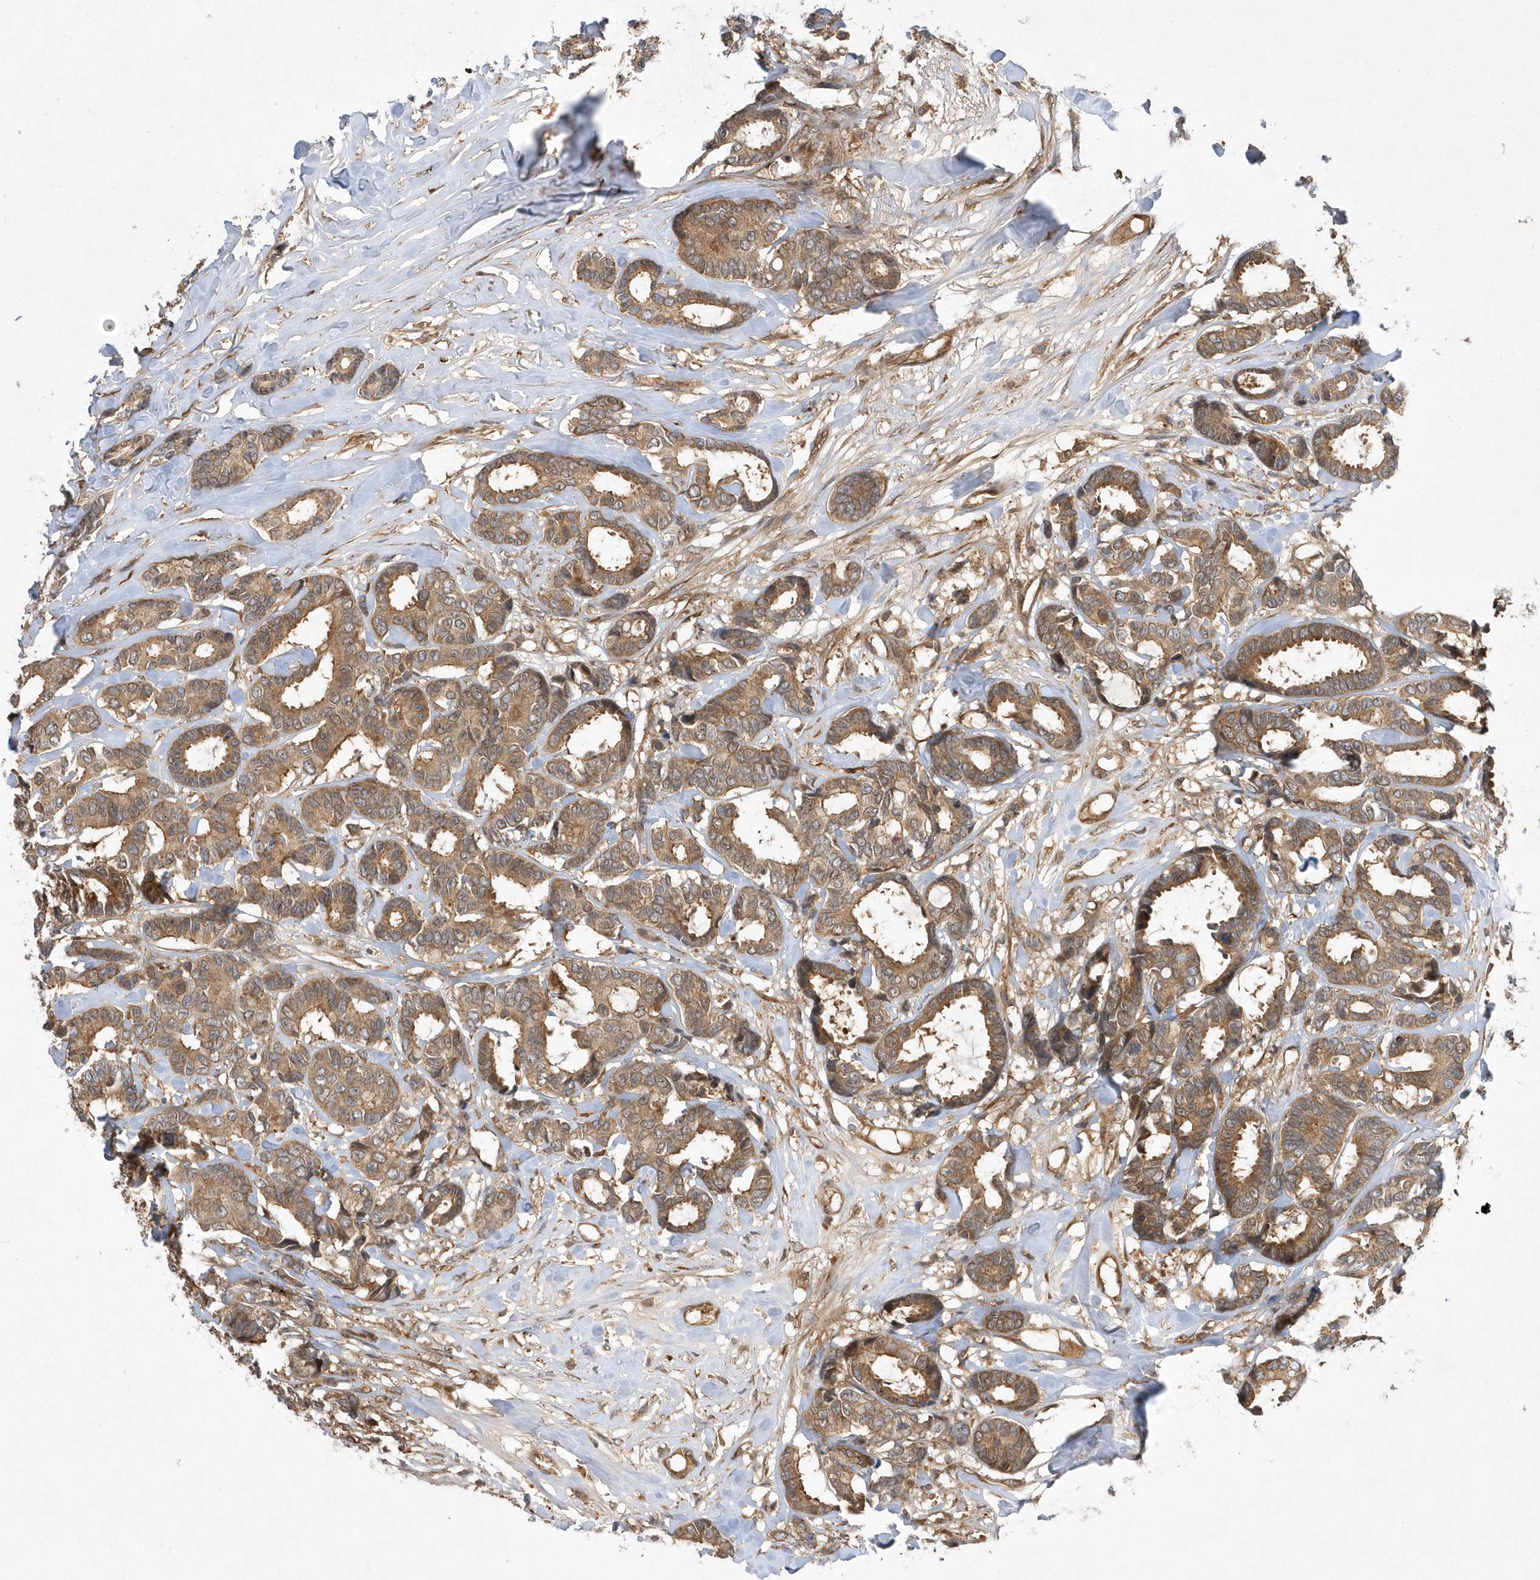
{"staining": {"intensity": "moderate", "quantity": ">75%", "location": "cytoplasmic/membranous"}, "tissue": "breast cancer", "cell_type": "Tumor cells", "image_type": "cancer", "snomed": [{"axis": "morphology", "description": "Duct carcinoma"}, {"axis": "topography", "description": "Breast"}], "caption": "Immunohistochemical staining of human breast intraductal carcinoma shows medium levels of moderate cytoplasmic/membranous expression in about >75% of tumor cells.", "gene": "GFM2", "patient": {"sex": "female", "age": 87}}